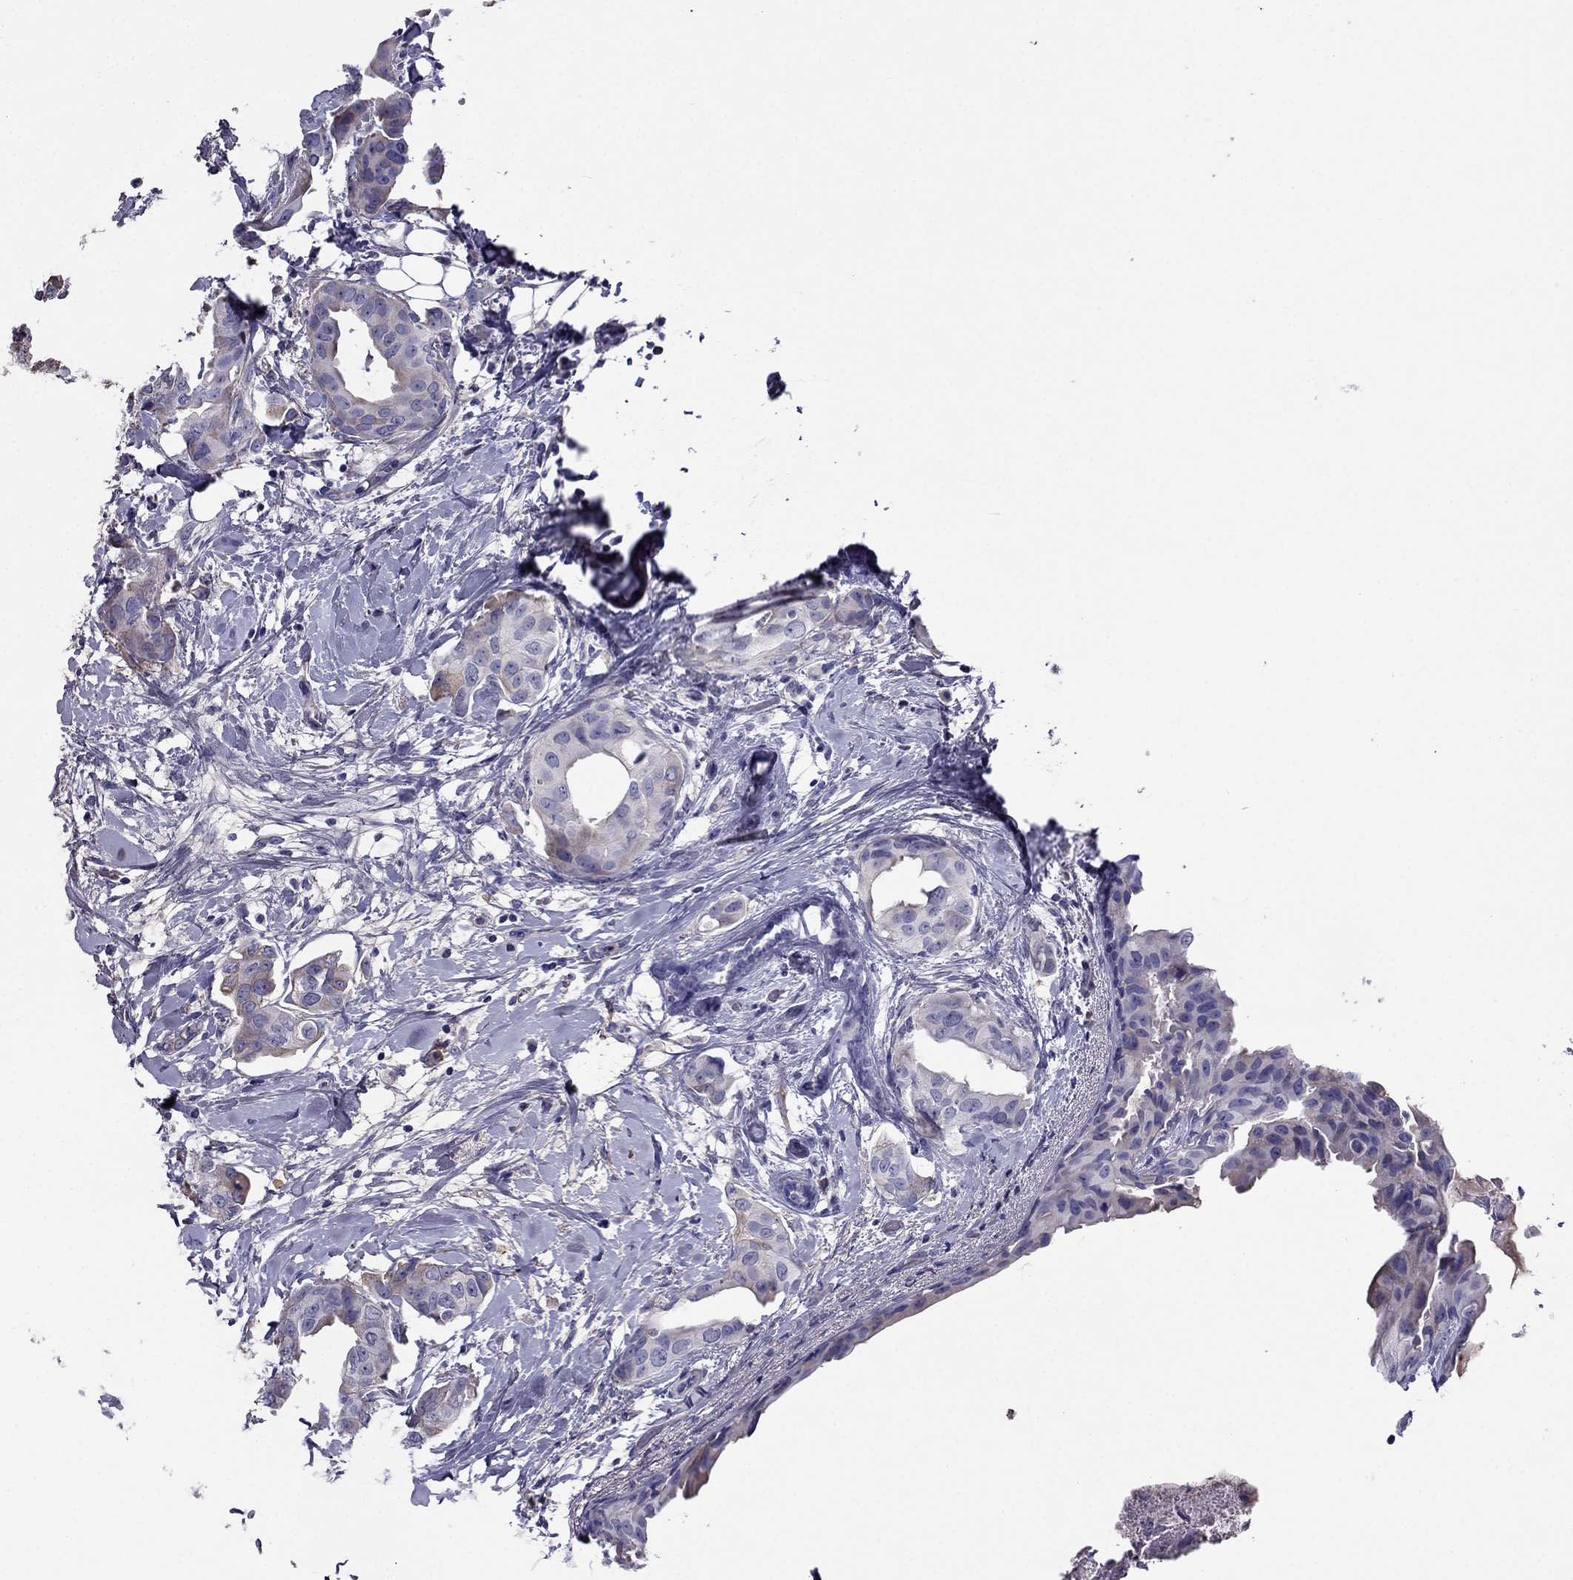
{"staining": {"intensity": "weak", "quantity": "25%-75%", "location": "cytoplasmic/membranous"}, "tissue": "breast cancer", "cell_type": "Tumor cells", "image_type": "cancer", "snomed": [{"axis": "morphology", "description": "Normal tissue, NOS"}, {"axis": "morphology", "description": "Duct carcinoma"}, {"axis": "topography", "description": "Breast"}], "caption": "Immunohistochemistry of breast intraductal carcinoma displays low levels of weak cytoplasmic/membranous expression in approximately 25%-75% of tumor cells.", "gene": "TBC1D21", "patient": {"sex": "female", "age": 40}}